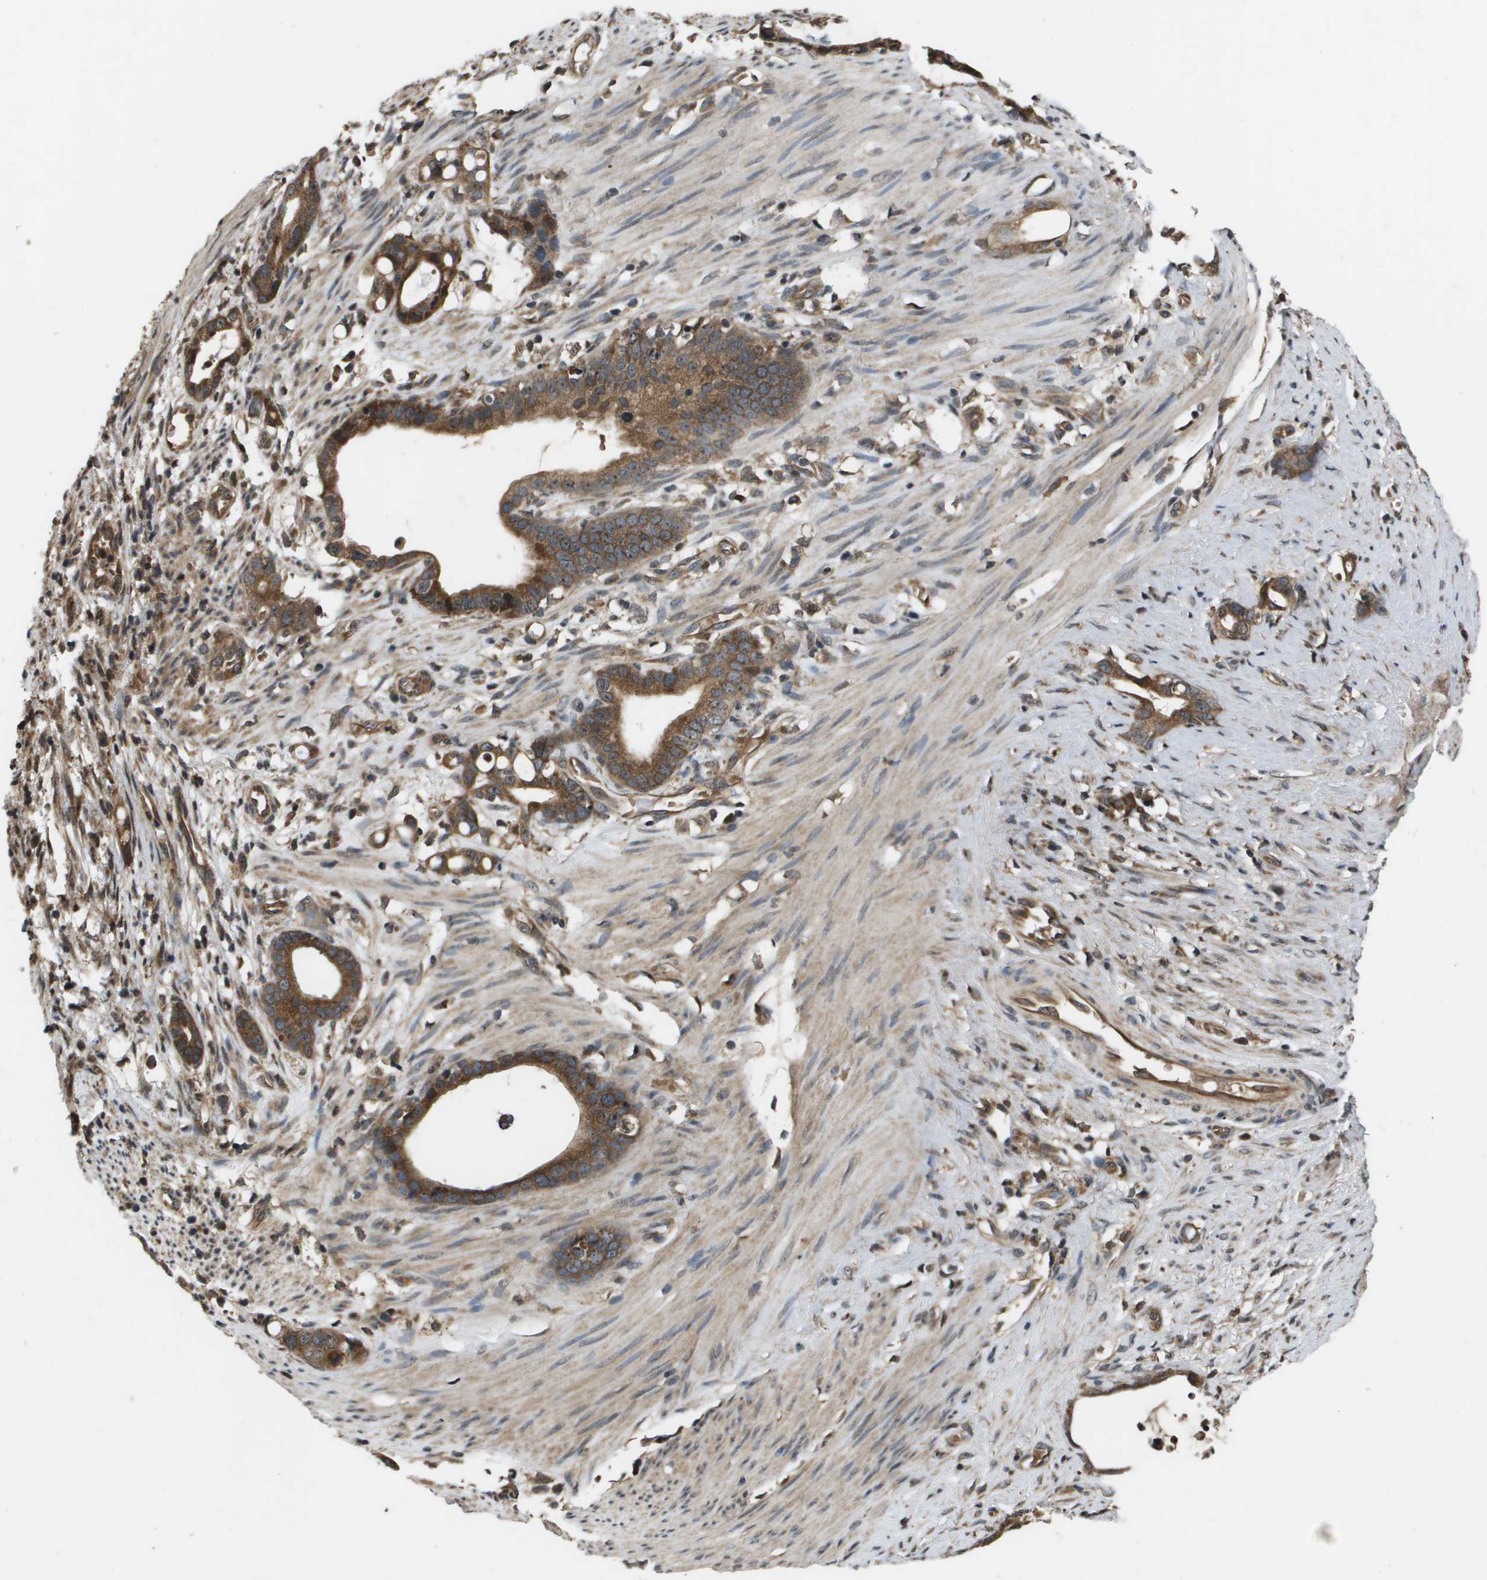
{"staining": {"intensity": "moderate", "quantity": ">75%", "location": "cytoplasmic/membranous"}, "tissue": "stomach cancer", "cell_type": "Tumor cells", "image_type": "cancer", "snomed": [{"axis": "morphology", "description": "Adenocarcinoma, NOS"}, {"axis": "topography", "description": "Stomach"}], "caption": "Immunohistochemistry (IHC) histopathology image of stomach cancer (adenocarcinoma) stained for a protein (brown), which reveals medium levels of moderate cytoplasmic/membranous positivity in approximately >75% of tumor cells.", "gene": "SPTLC1", "patient": {"sex": "female", "age": 75}}